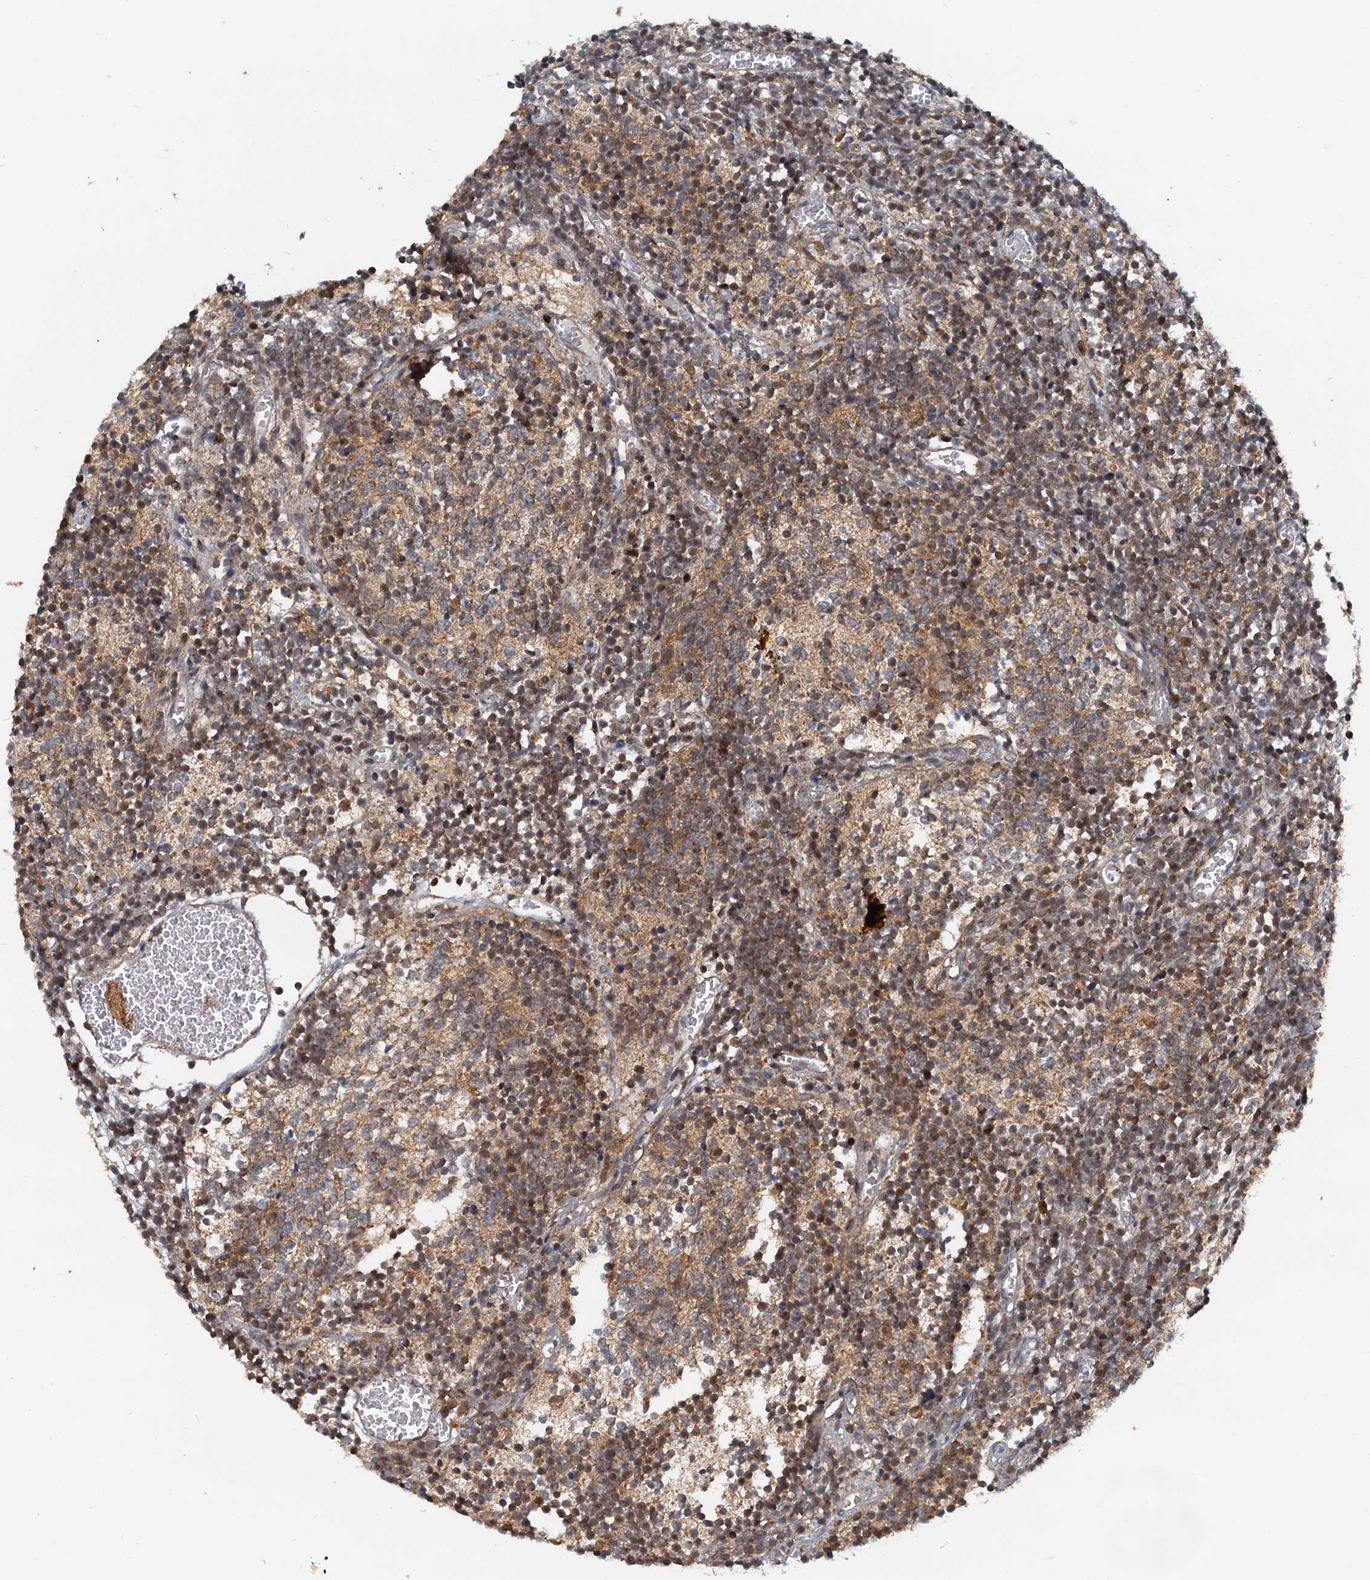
{"staining": {"intensity": "moderate", "quantity": ">75%", "location": "cytoplasmic/membranous,nuclear"}, "tissue": "glioma", "cell_type": "Tumor cells", "image_type": "cancer", "snomed": [{"axis": "morphology", "description": "Glioma, malignant, Low grade"}, {"axis": "topography", "description": "Brain"}], "caption": "Low-grade glioma (malignant) stained with a brown dye displays moderate cytoplasmic/membranous and nuclear positive staining in about >75% of tumor cells.", "gene": "TOLLIP", "patient": {"sex": "female", "age": 1}}